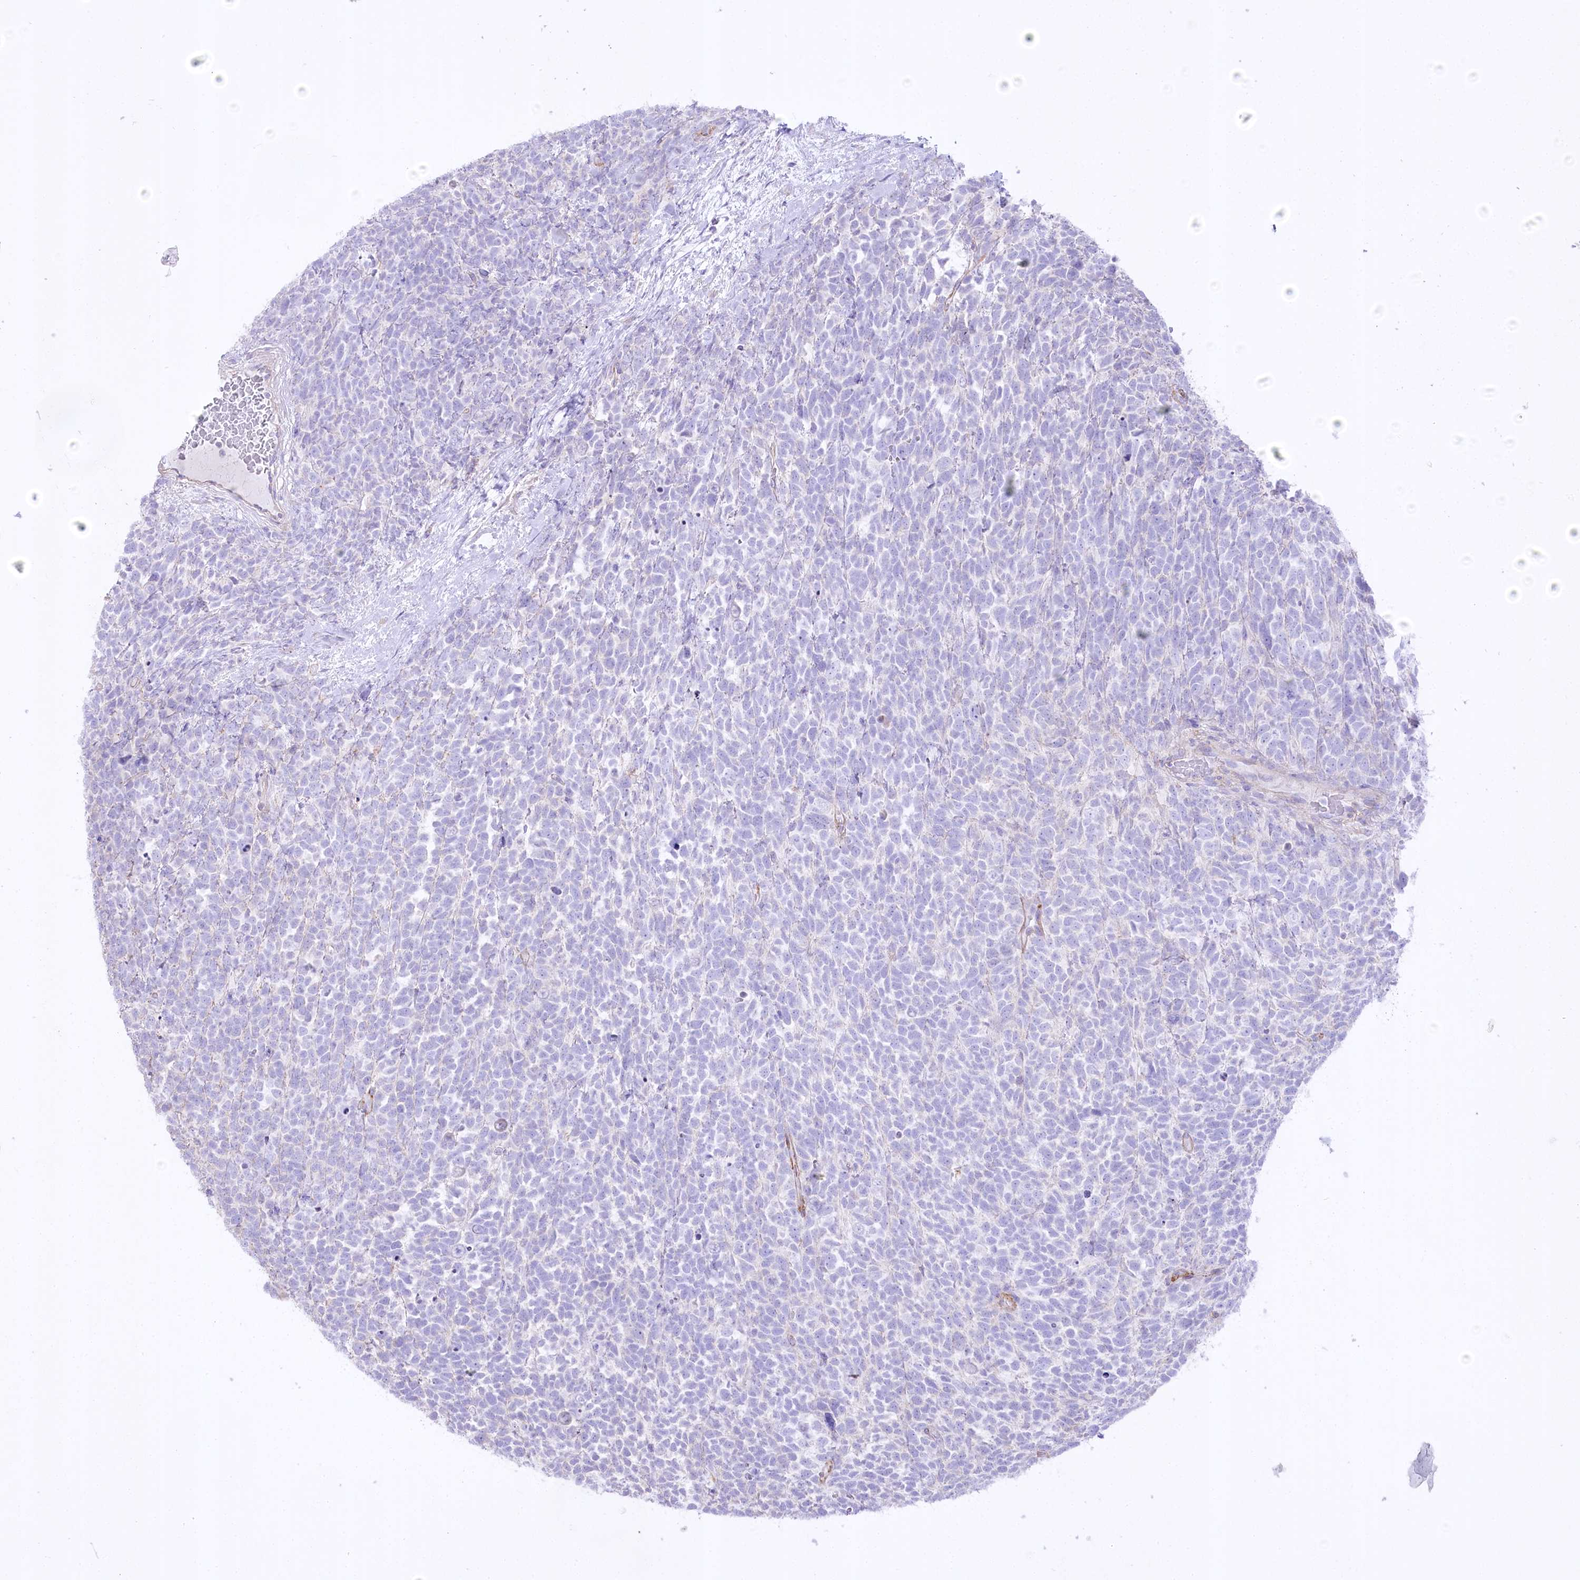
{"staining": {"intensity": "negative", "quantity": "none", "location": "none"}, "tissue": "urothelial cancer", "cell_type": "Tumor cells", "image_type": "cancer", "snomed": [{"axis": "morphology", "description": "Urothelial carcinoma, High grade"}, {"axis": "topography", "description": "Urinary bladder"}], "caption": "This is a photomicrograph of IHC staining of high-grade urothelial carcinoma, which shows no positivity in tumor cells.", "gene": "FAM216A", "patient": {"sex": "female", "age": 82}}